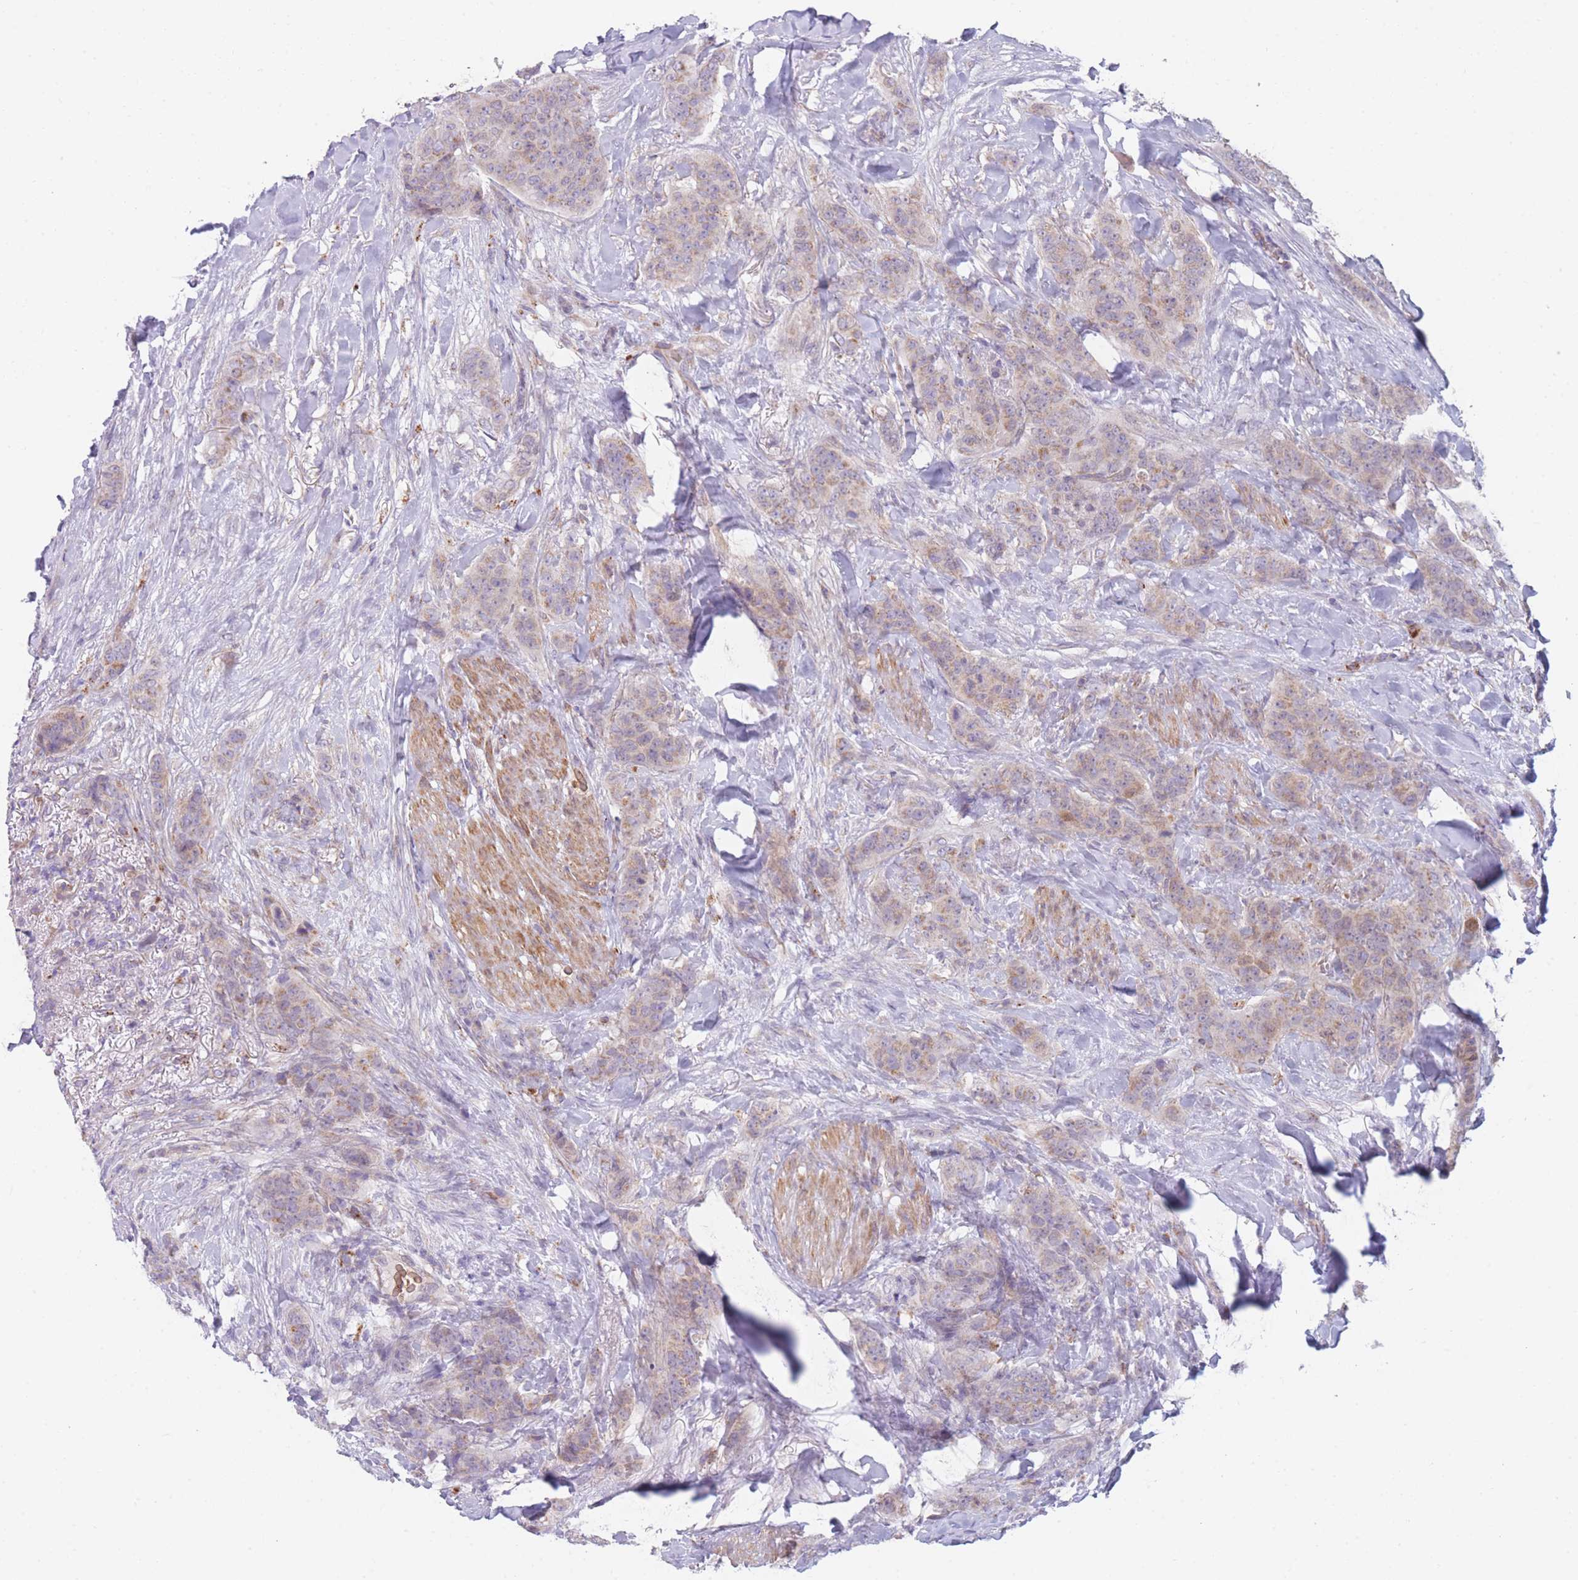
{"staining": {"intensity": "weak", "quantity": "<25%", "location": "cytoplasmic/membranous"}, "tissue": "breast cancer", "cell_type": "Tumor cells", "image_type": "cancer", "snomed": [{"axis": "morphology", "description": "Duct carcinoma"}, {"axis": "topography", "description": "Breast"}], "caption": "Human breast cancer stained for a protein using IHC demonstrates no positivity in tumor cells.", "gene": "SMPD4", "patient": {"sex": "female", "age": 40}}